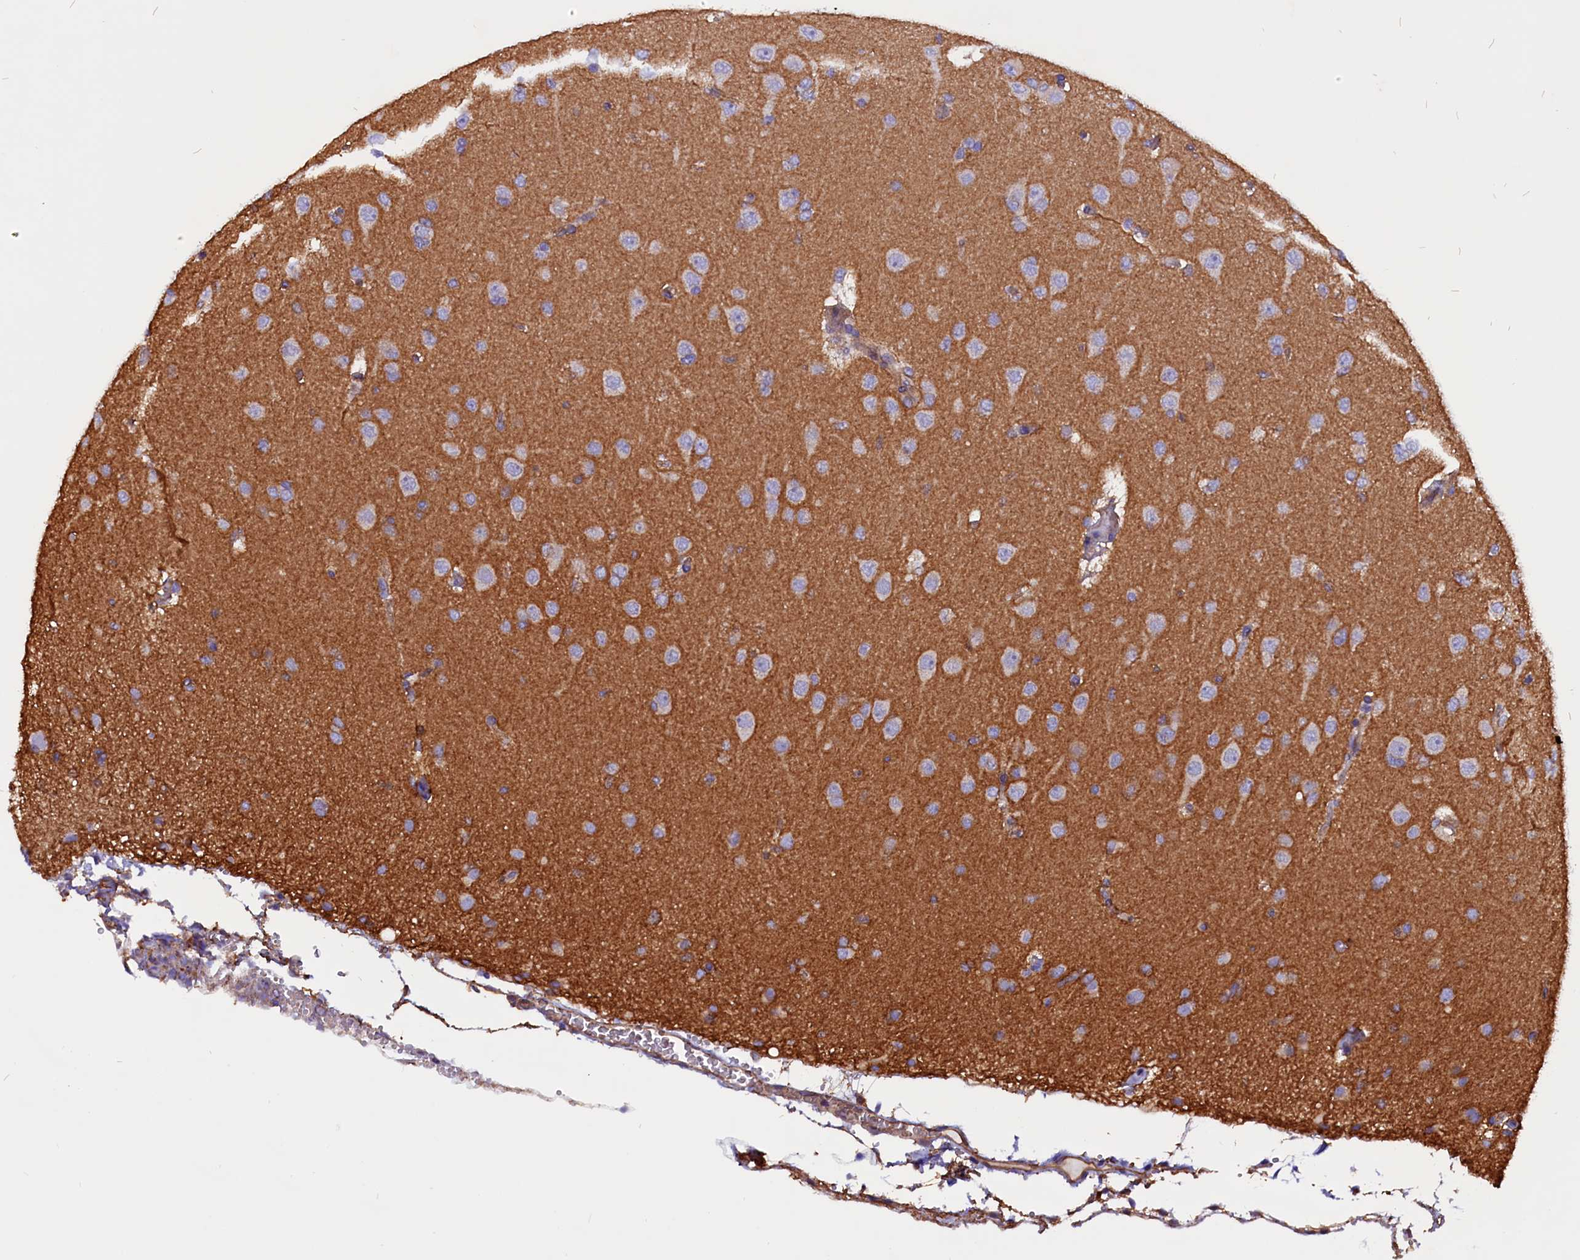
{"staining": {"intensity": "negative", "quantity": "none", "location": "none"}, "tissue": "glioma", "cell_type": "Tumor cells", "image_type": "cancer", "snomed": [{"axis": "morphology", "description": "Glioma, malignant, High grade"}, {"axis": "topography", "description": "Brain"}], "caption": "This photomicrograph is of malignant glioma (high-grade) stained with IHC to label a protein in brown with the nuclei are counter-stained blue. There is no staining in tumor cells. (Immunohistochemistry (ihc), brightfield microscopy, high magnification).", "gene": "ZNF749", "patient": {"sex": "male", "age": 72}}